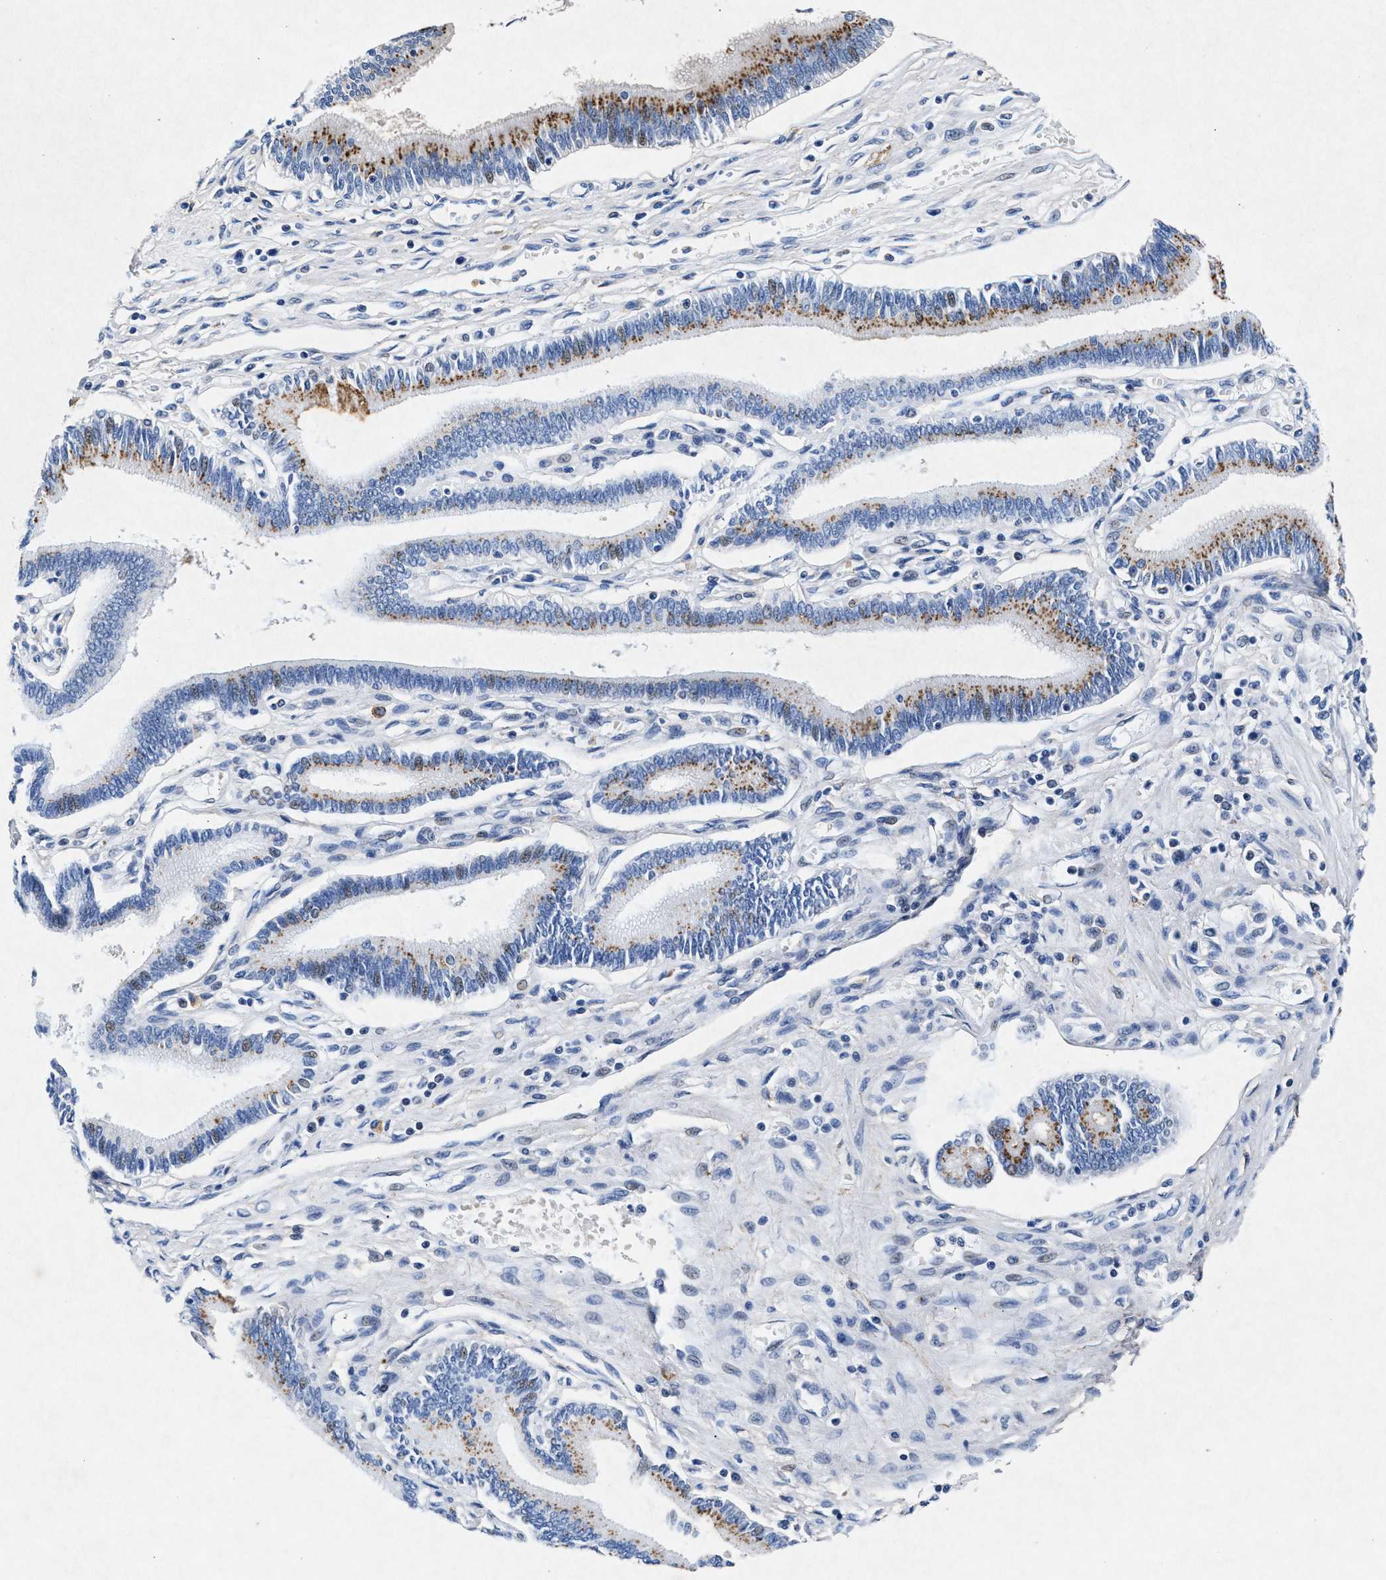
{"staining": {"intensity": "moderate", "quantity": ">75%", "location": "cytoplasmic/membranous"}, "tissue": "pancreatic cancer", "cell_type": "Tumor cells", "image_type": "cancer", "snomed": [{"axis": "morphology", "description": "Adenocarcinoma, NOS"}, {"axis": "topography", "description": "Pancreas"}], "caption": "Pancreatic cancer tissue demonstrates moderate cytoplasmic/membranous expression in approximately >75% of tumor cells, visualized by immunohistochemistry. (DAB IHC, brown staining for protein, blue staining for nuclei).", "gene": "MAP6", "patient": {"sex": "male", "age": 56}}